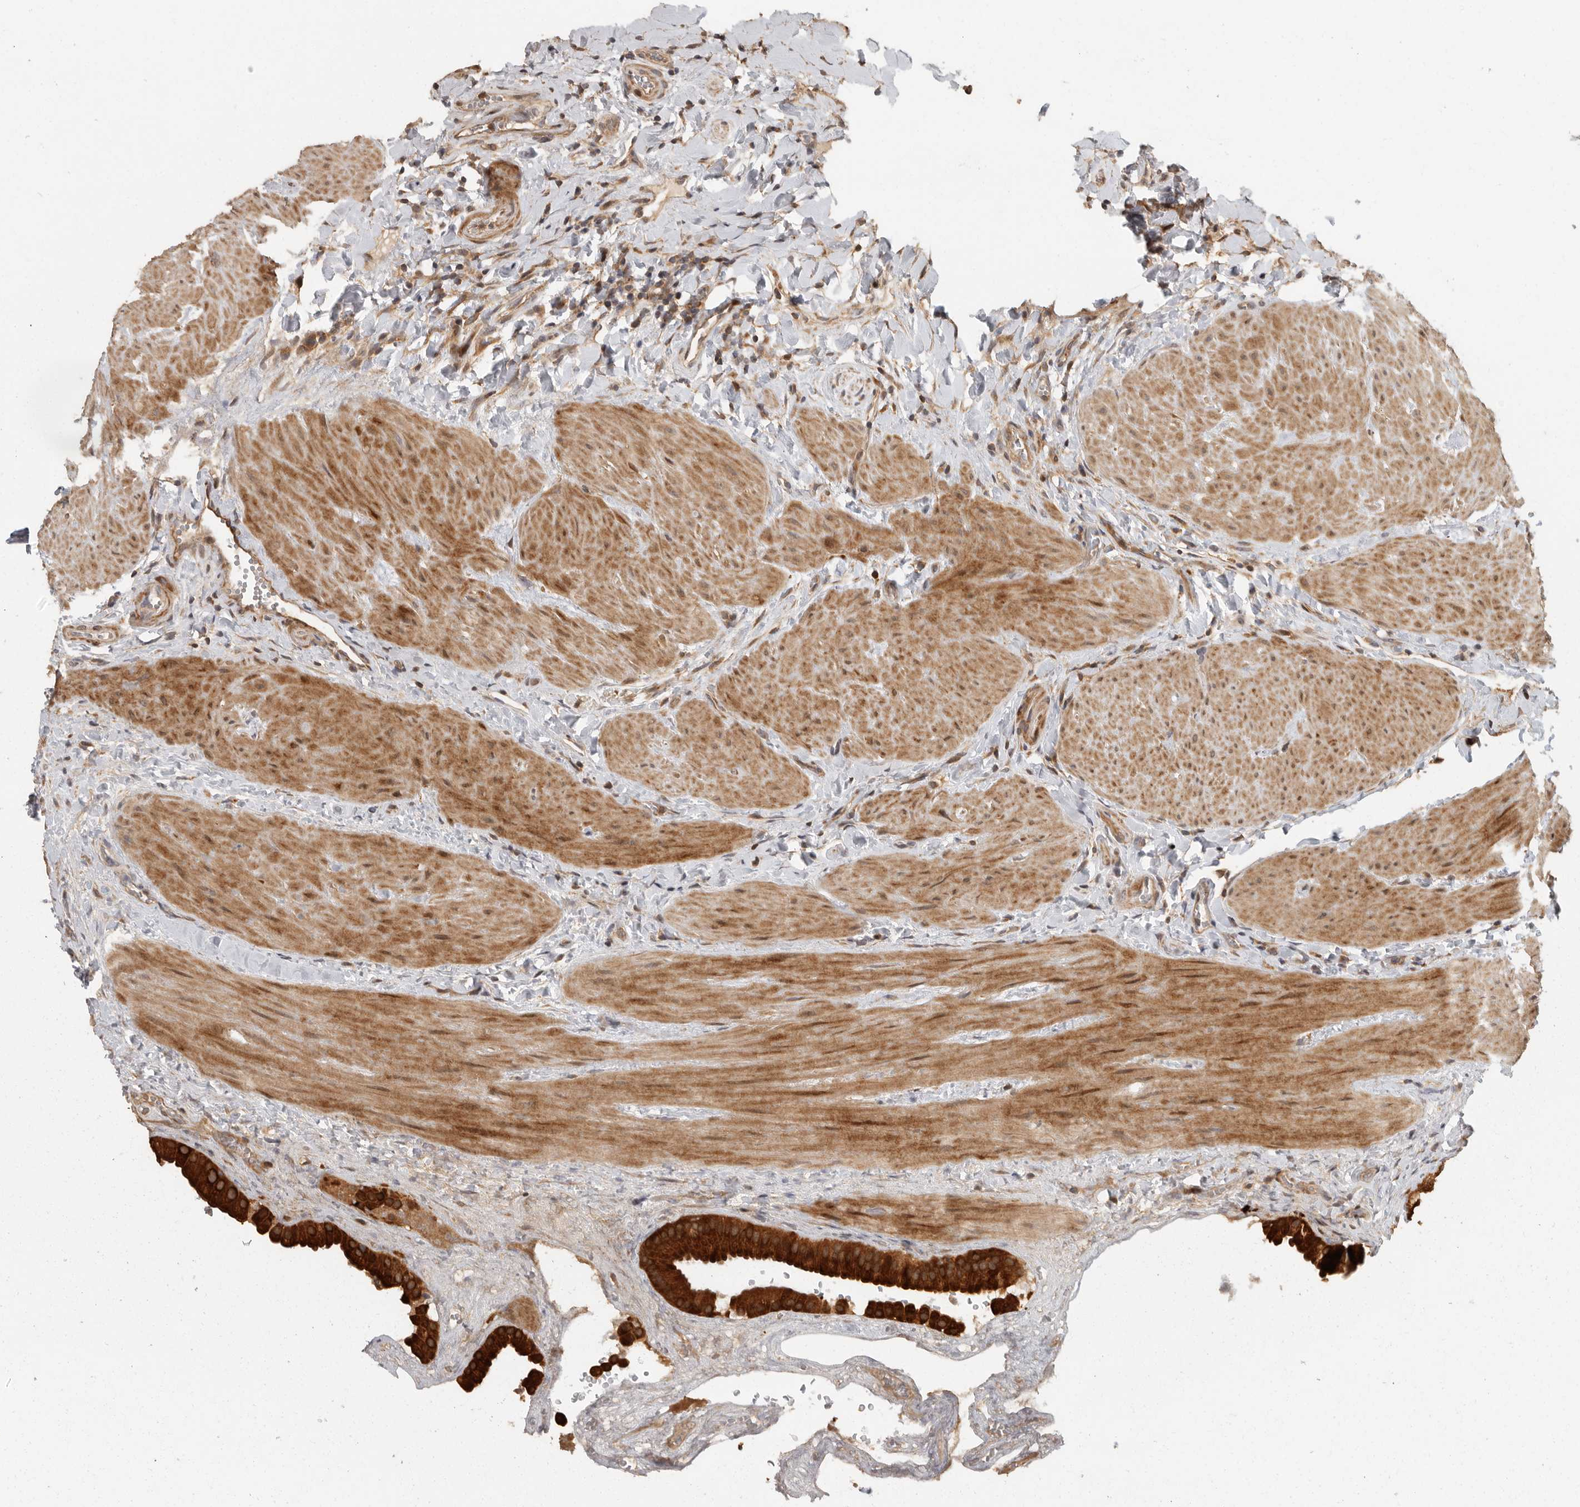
{"staining": {"intensity": "strong", "quantity": ">75%", "location": "cytoplasmic/membranous"}, "tissue": "gallbladder", "cell_type": "Glandular cells", "image_type": "normal", "snomed": [{"axis": "morphology", "description": "Normal tissue, NOS"}, {"axis": "topography", "description": "Gallbladder"}], "caption": "Strong cytoplasmic/membranous protein positivity is seen in approximately >75% of glandular cells in gallbladder. Immunohistochemistry (ihc) stains the protein of interest in brown and the nuclei are stained blue.", "gene": "SWT1", "patient": {"sex": "male", "age": 55}}